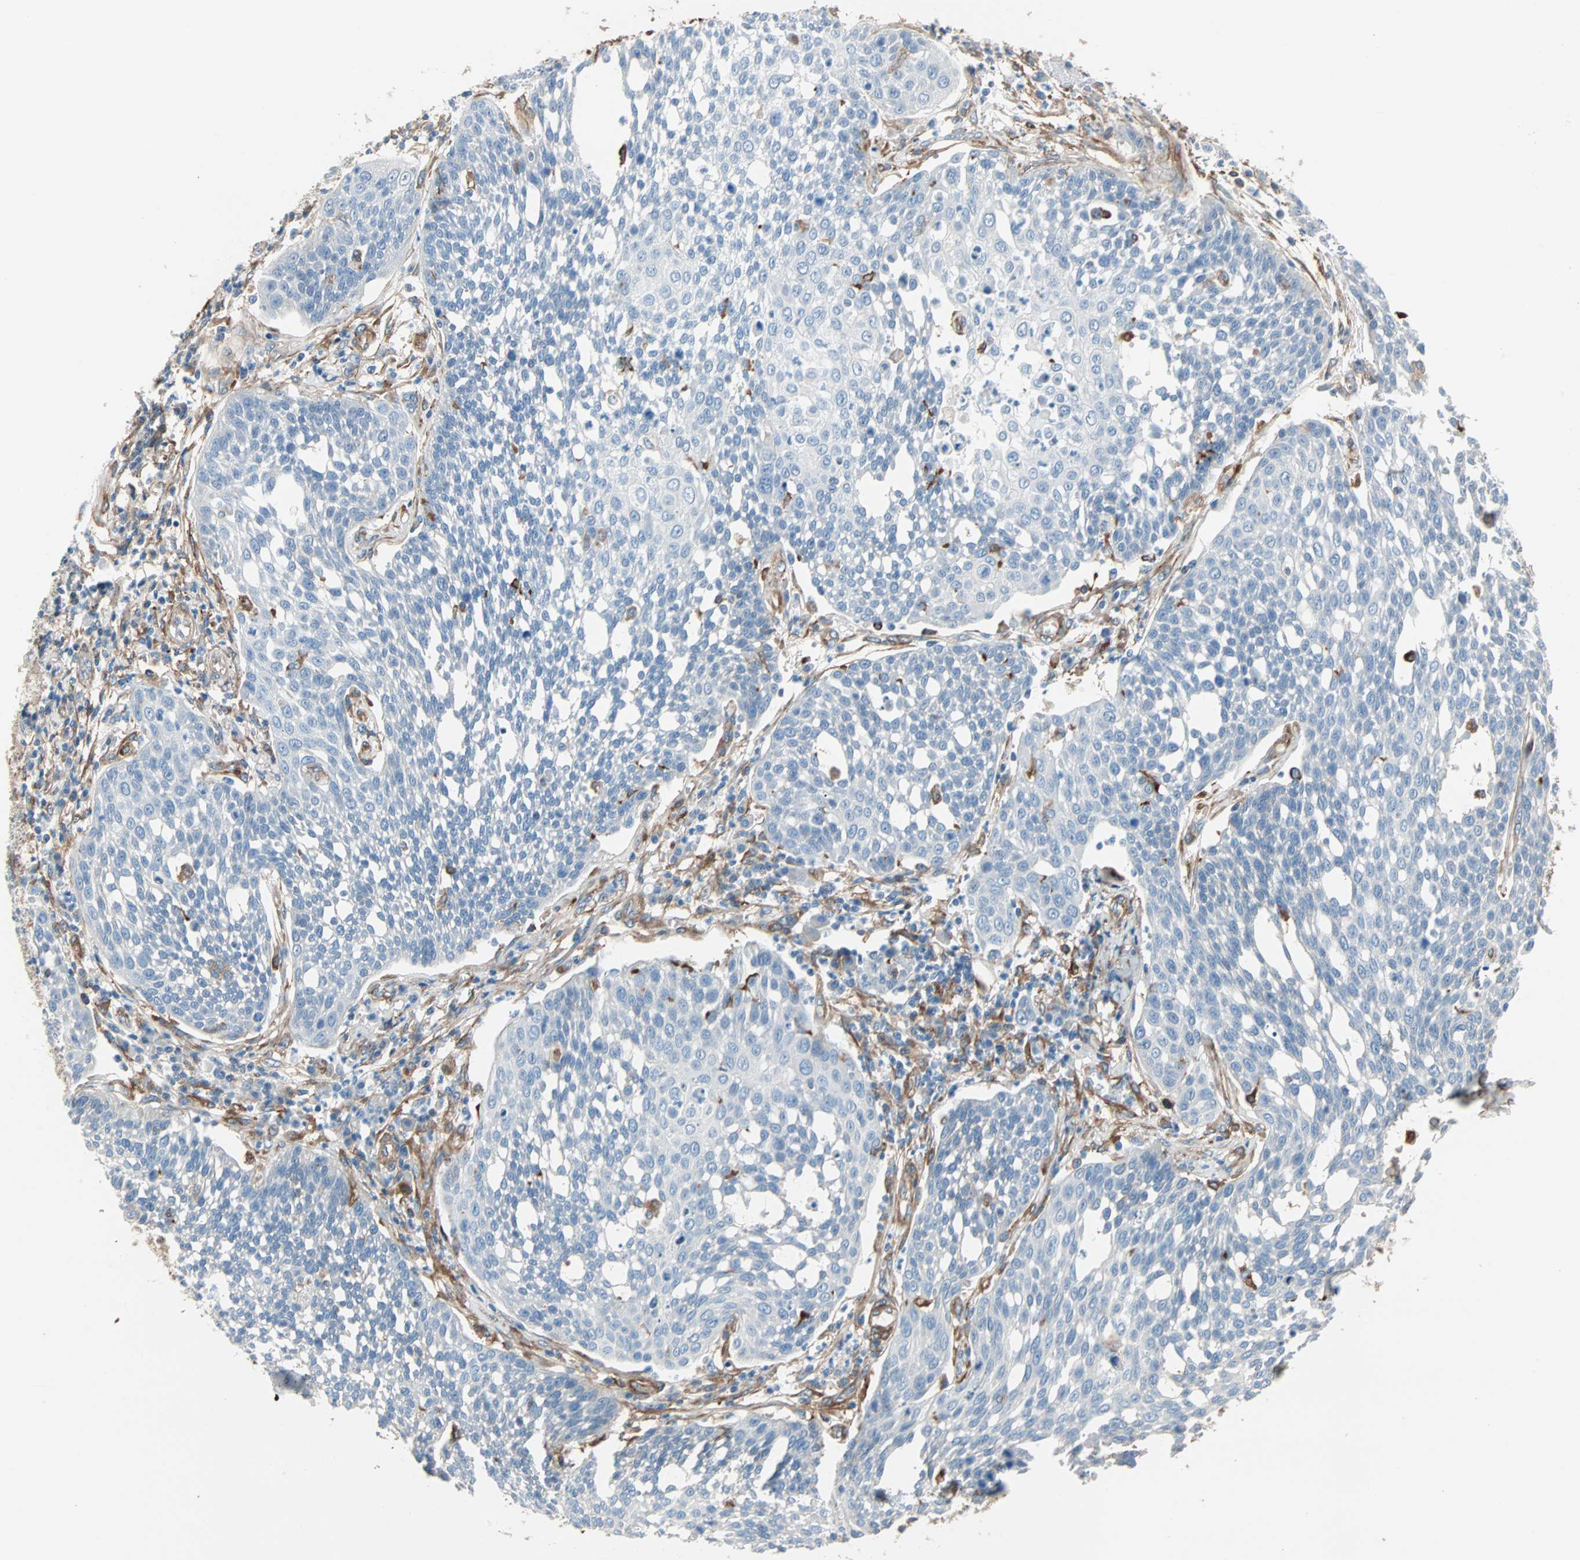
{"staining": {"intensity": "negative", "quantity": "none", "location": "none"}, "tissue": "cervical cancer", "cell_type": "Tumor cells", "image_type": "cancer", "snomed": [{"axis": "morphology", "description": "Squamous cell carcinoma, NOS"}, {"axis": "topography", "description": "Cervix"}], "caption": "DAB (3,3'-diaminobenzidine) immunohistochemical staining of human cervical cancer (squamous cell carcinoma) displays no significant positivity in tumor cells.", "gene": "EPB41L2", "patient": {"sex": "female", "age": 34}}